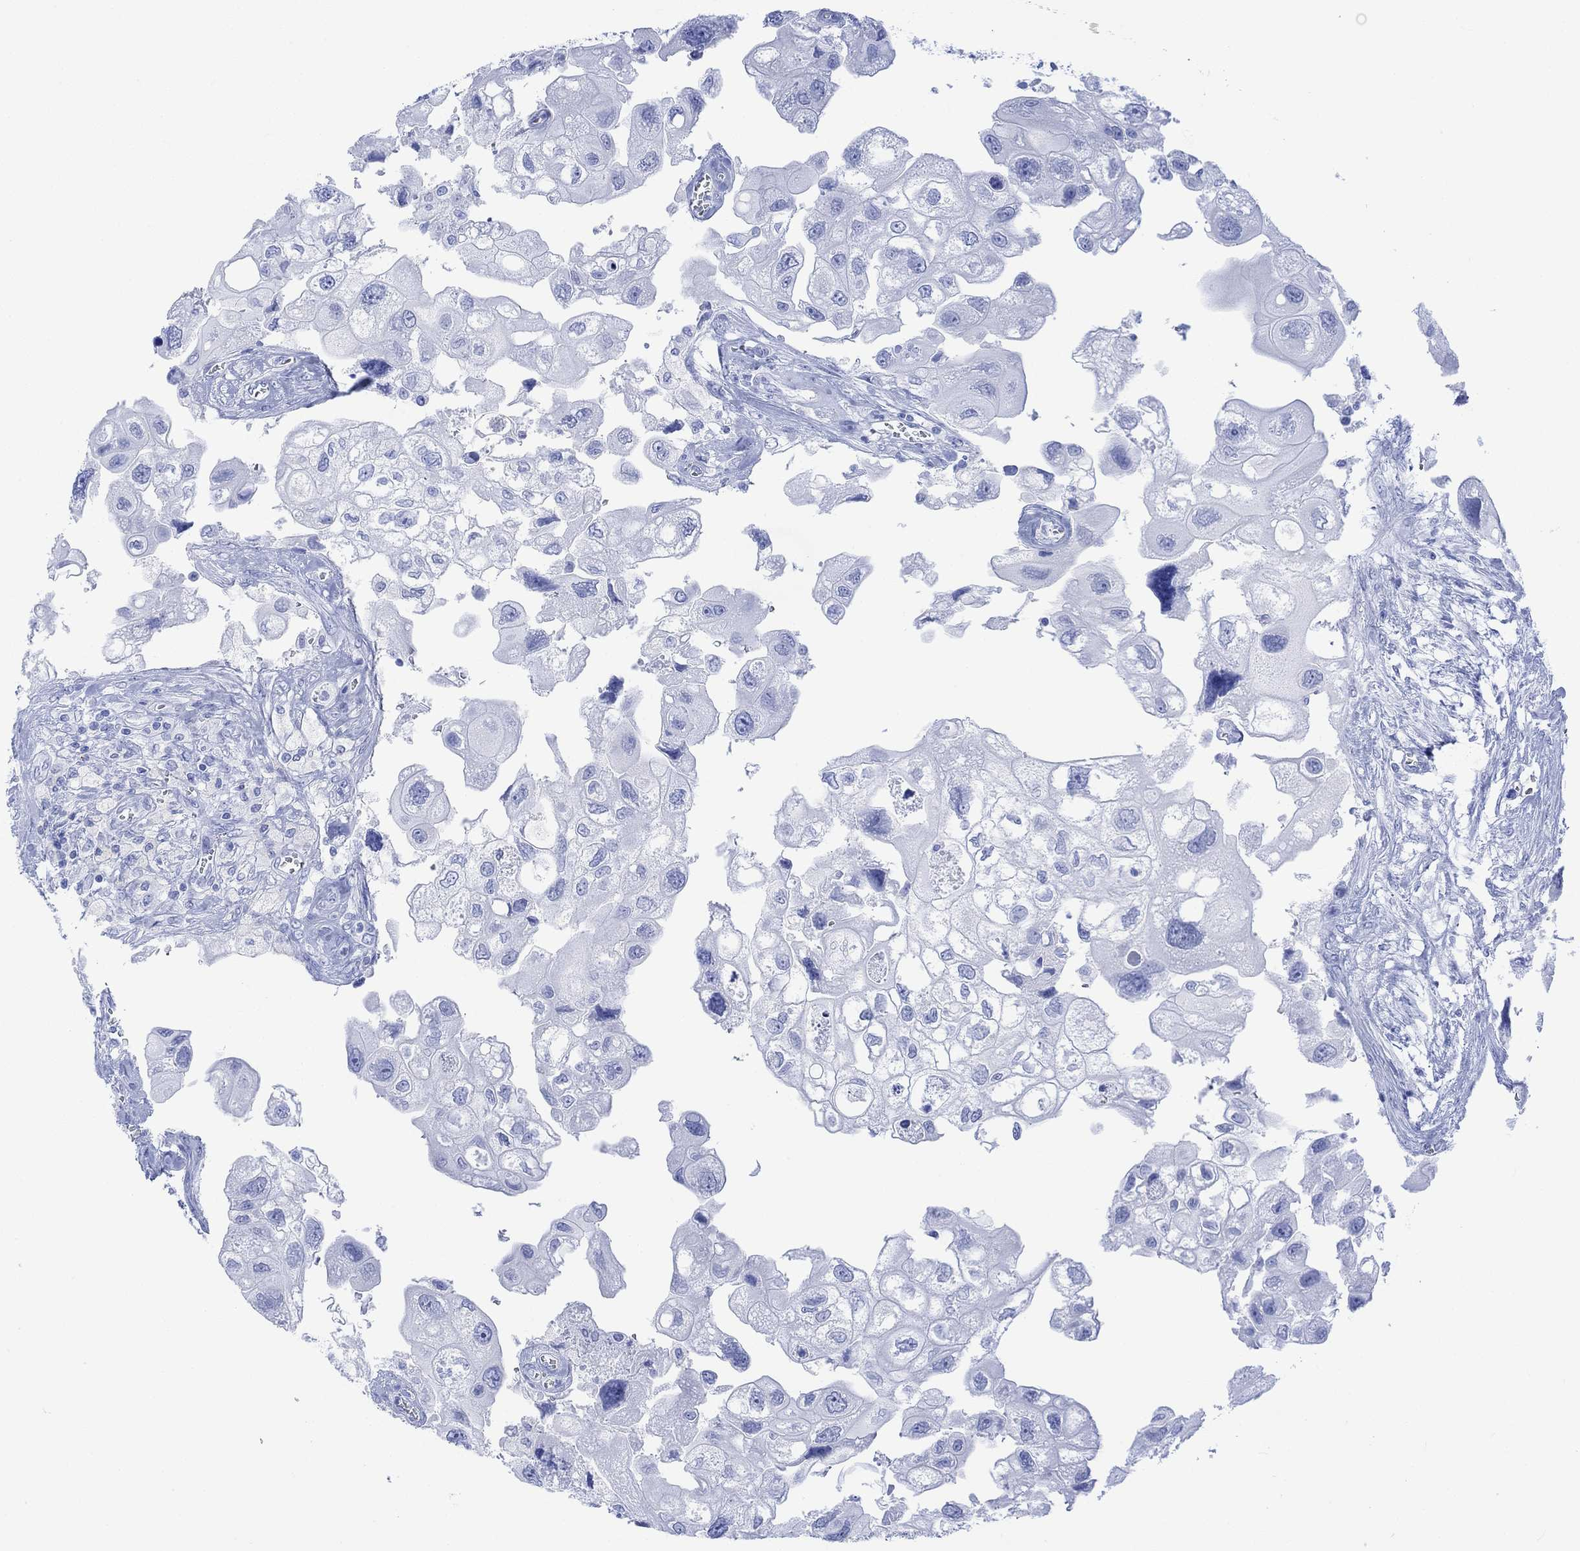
{"staining": {"intensity": "negative", "quantity": "none", "location": "none"}, "tissue": "urothelial cancer", "cell_type": "Tumor cells", "image_type": "cancer", "snomed": [{"axis": "morphology", "description": "Urothelial carcinoma, High grade"}, {"axis": "topography", "description": "Urinary bladder"}], "caption": "Urothelial cancer was stained to show a protein in brown. There is no significant expression in tumor cells.", "gene": "CELF4", "patient": {"sex": "male", "age": 59}}